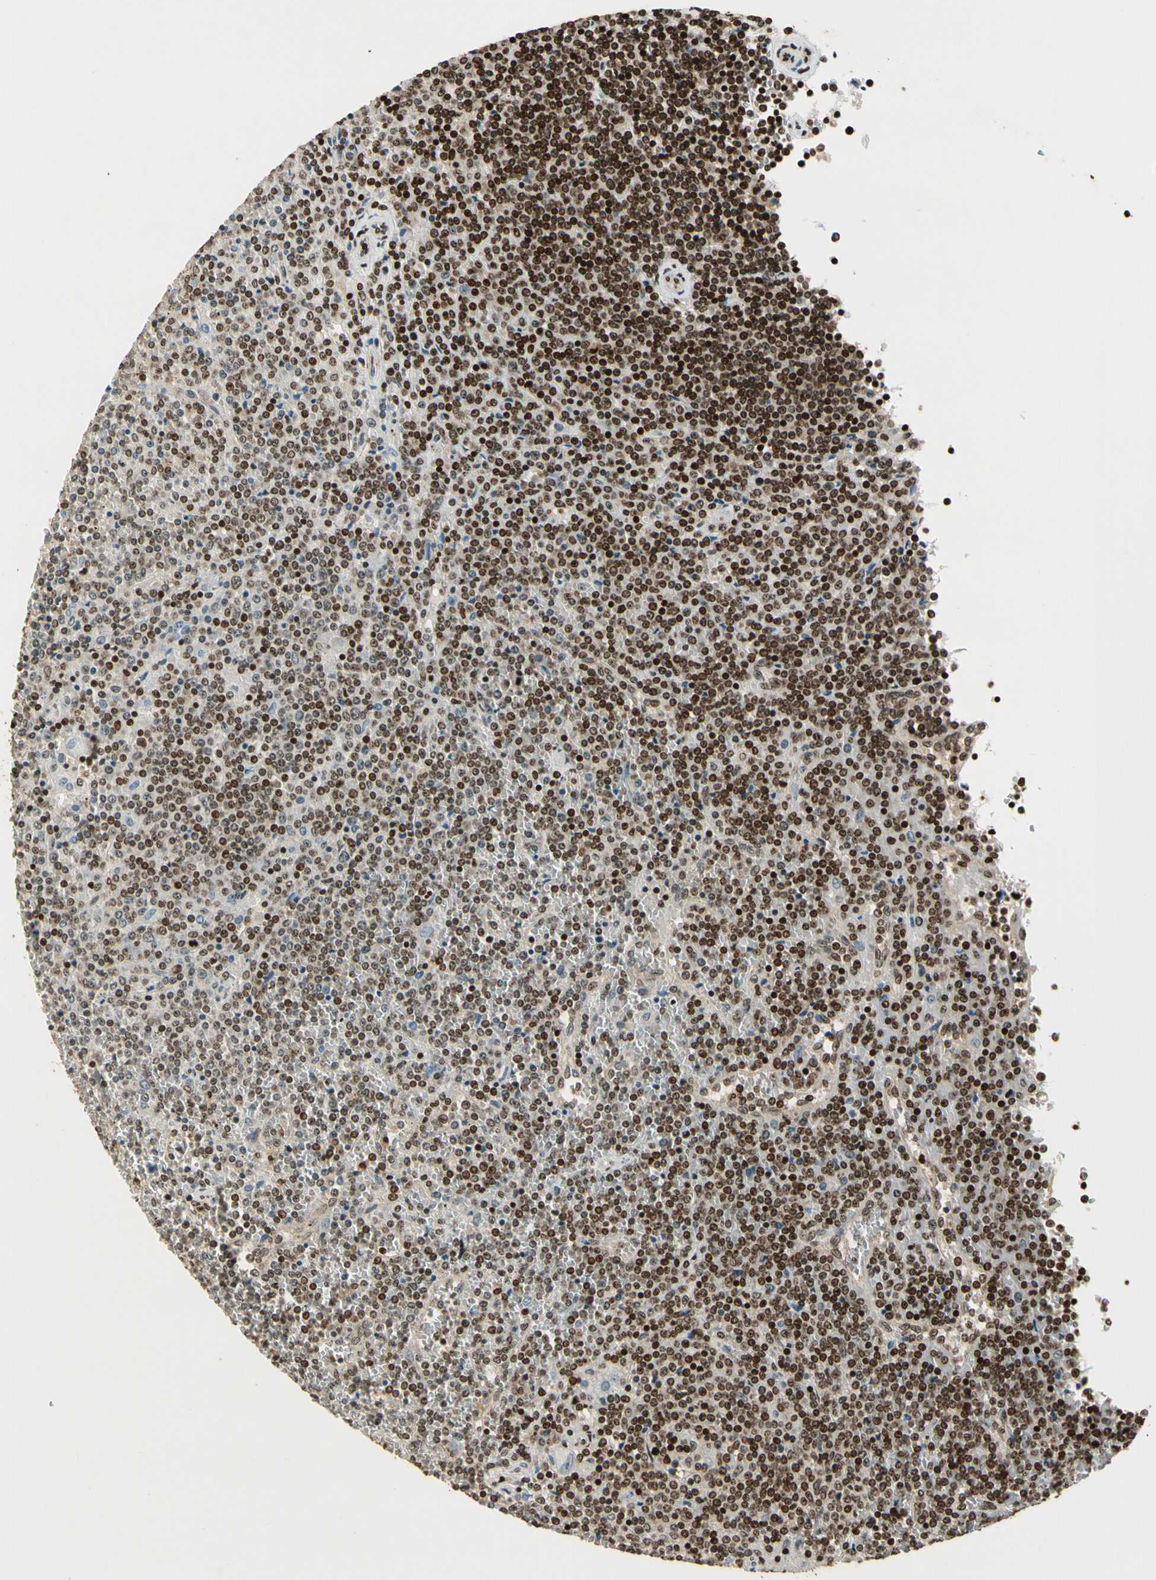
{"staining": {"intensity": "moderate", "quantity": ">75%", "location": "nuclear"}, "tissue": "lymphoma", "cell_type": "Tumor cells", "image_type": "cancer", "snomed": [{"axis": "morphology", "description": "Malignant lymphoma, non-Hodgkin's type, Low grade"}, {"axis": "topography", "description": "Spleen"}], "caption": "Moderate nuclear staining for a protein is appreciated in approximately >75% of tumor cells of low-grade malignant lymphoma, non-Hodgkin's type using IHC.", "gene": "TSHZ3", "patient": {"sex": "female", "age": 19}}